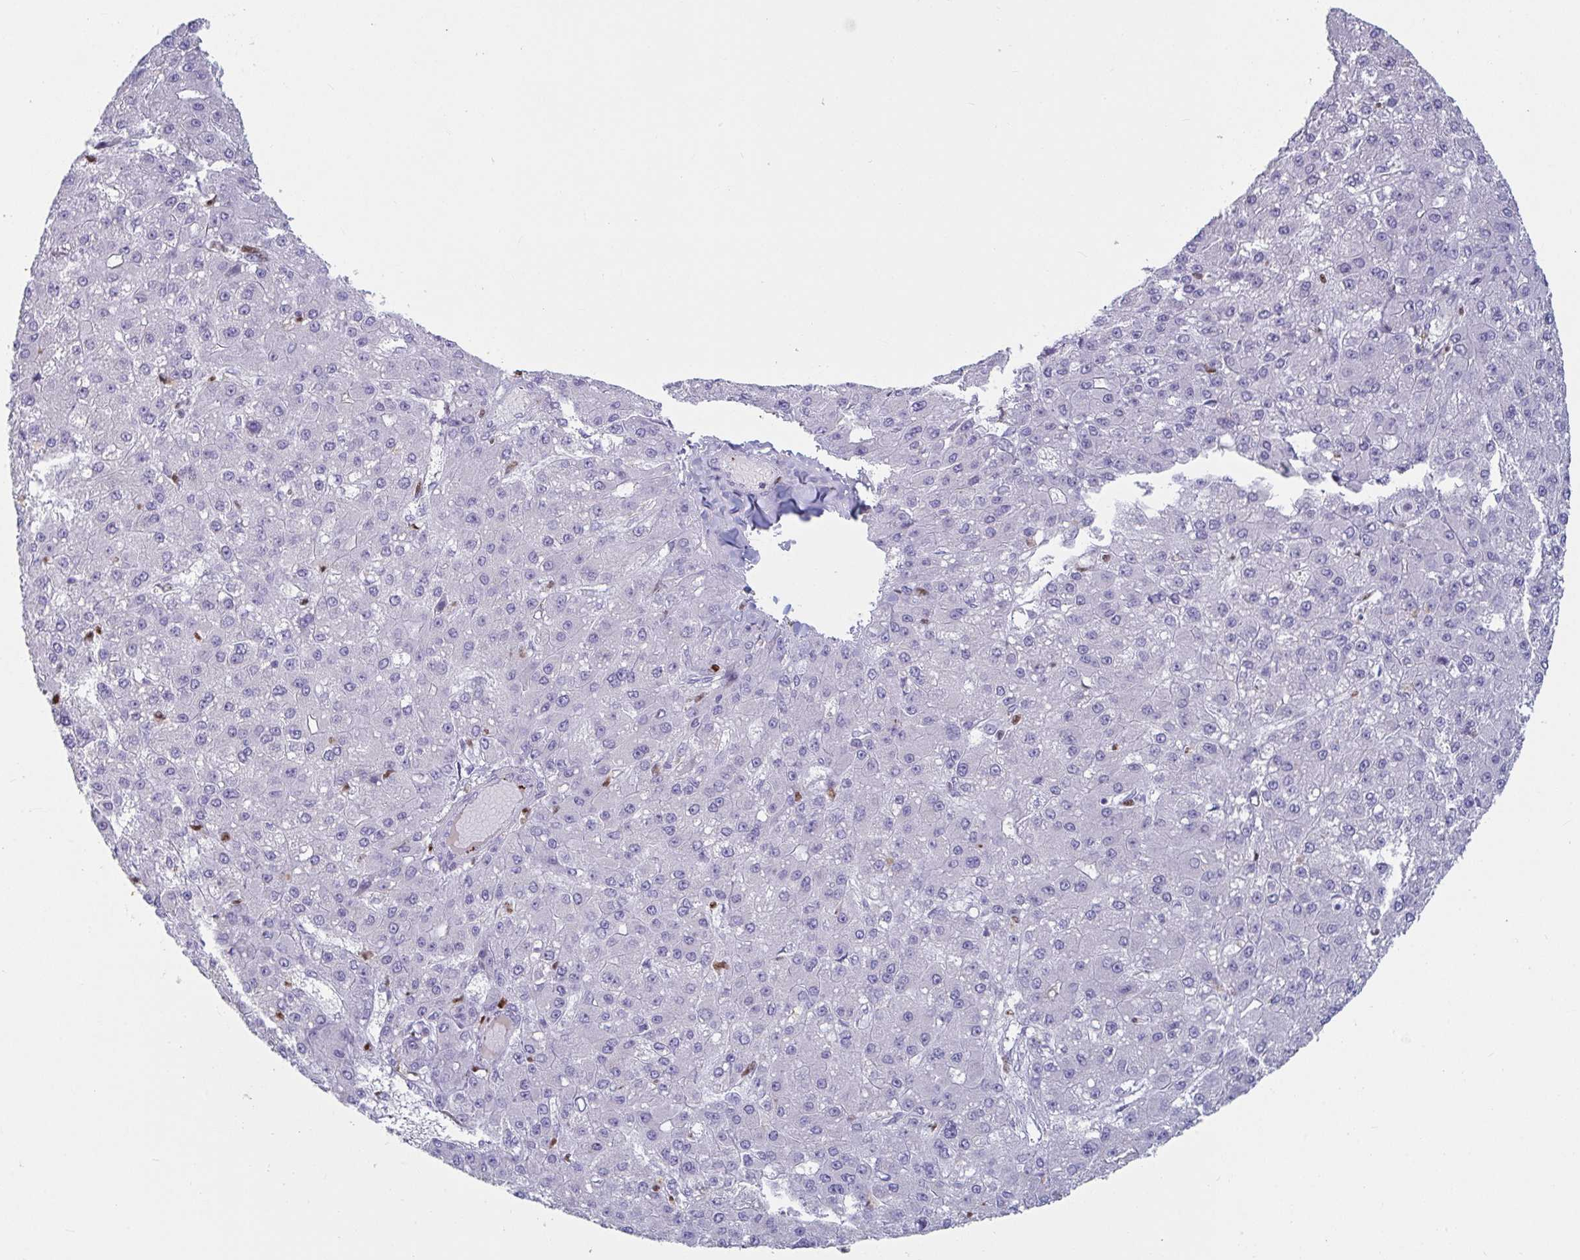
{"staining": {"intensity": "negative", "quantity": "none", "location": "none"}, "tissue": "liver cancer", "cell_type": "Tumor cells", "image_type": "cancer", "snomed": [{"axis": "morphology", "description": "Carcinoma, Hepatocellular, NOS"}, {"axis": "topography", "description": "Liver"}], "caption": "This image is of liver cancer stained with immunohistochemistry to label a protein in brown with the nuclei are counter-stained blue. There is no expression in tumor cells.", "gene": "ZNF586", "patient": {"sex": "male", "age": 67}}